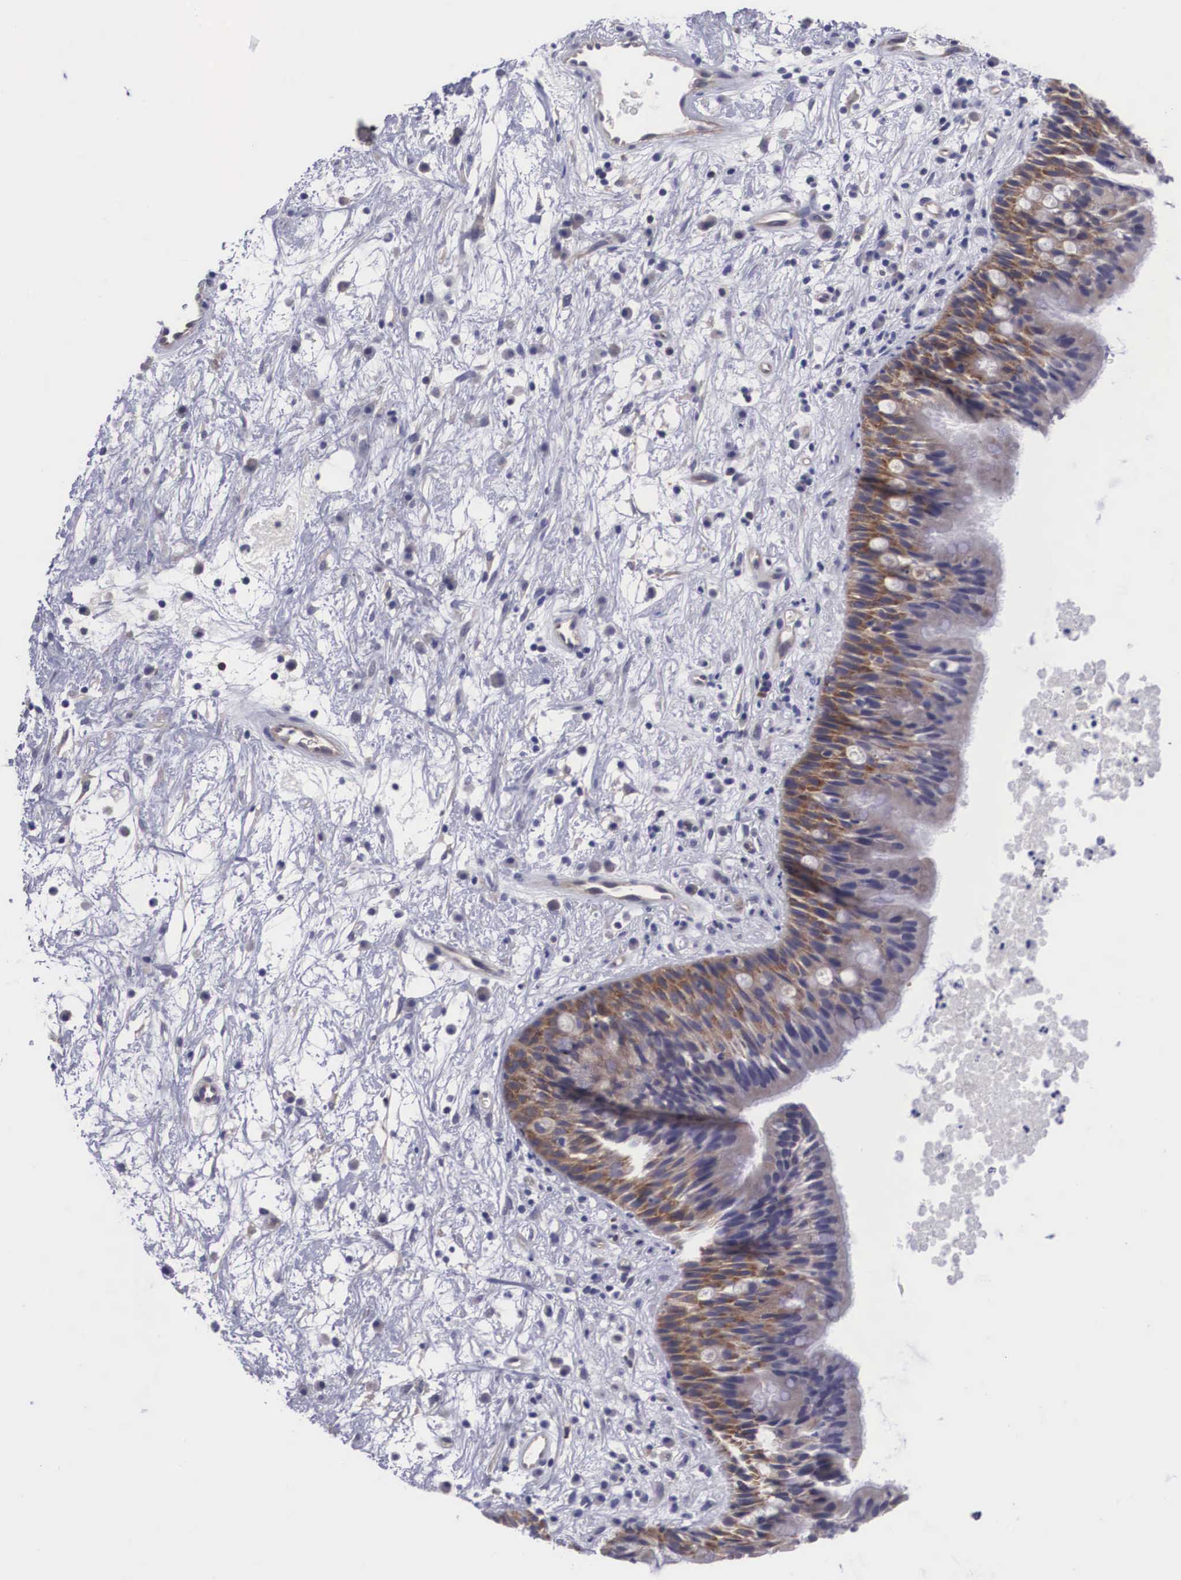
{"staining": {"intensity": "moderate", "quantity": ">75%", "location": "cytoplasmic/membranous"}, "tissue": "nasopharynx", "cell_type": "Respiratory epithelial cells", "image_type": "normal", "snomed": [{"axis": "morphology", "description": "Normal tissue, NOS"}, {"axis": "topography", "description": "Nasopharynx"}], "caption": "Moderate cytoplasmic/membranous expression for a protein is identified in approximately >75% of respiratory epithelial cells of normal nasopharynx using IHC.", "gene": "MAST4", "patient": {"sex": "male", "age": 13}}